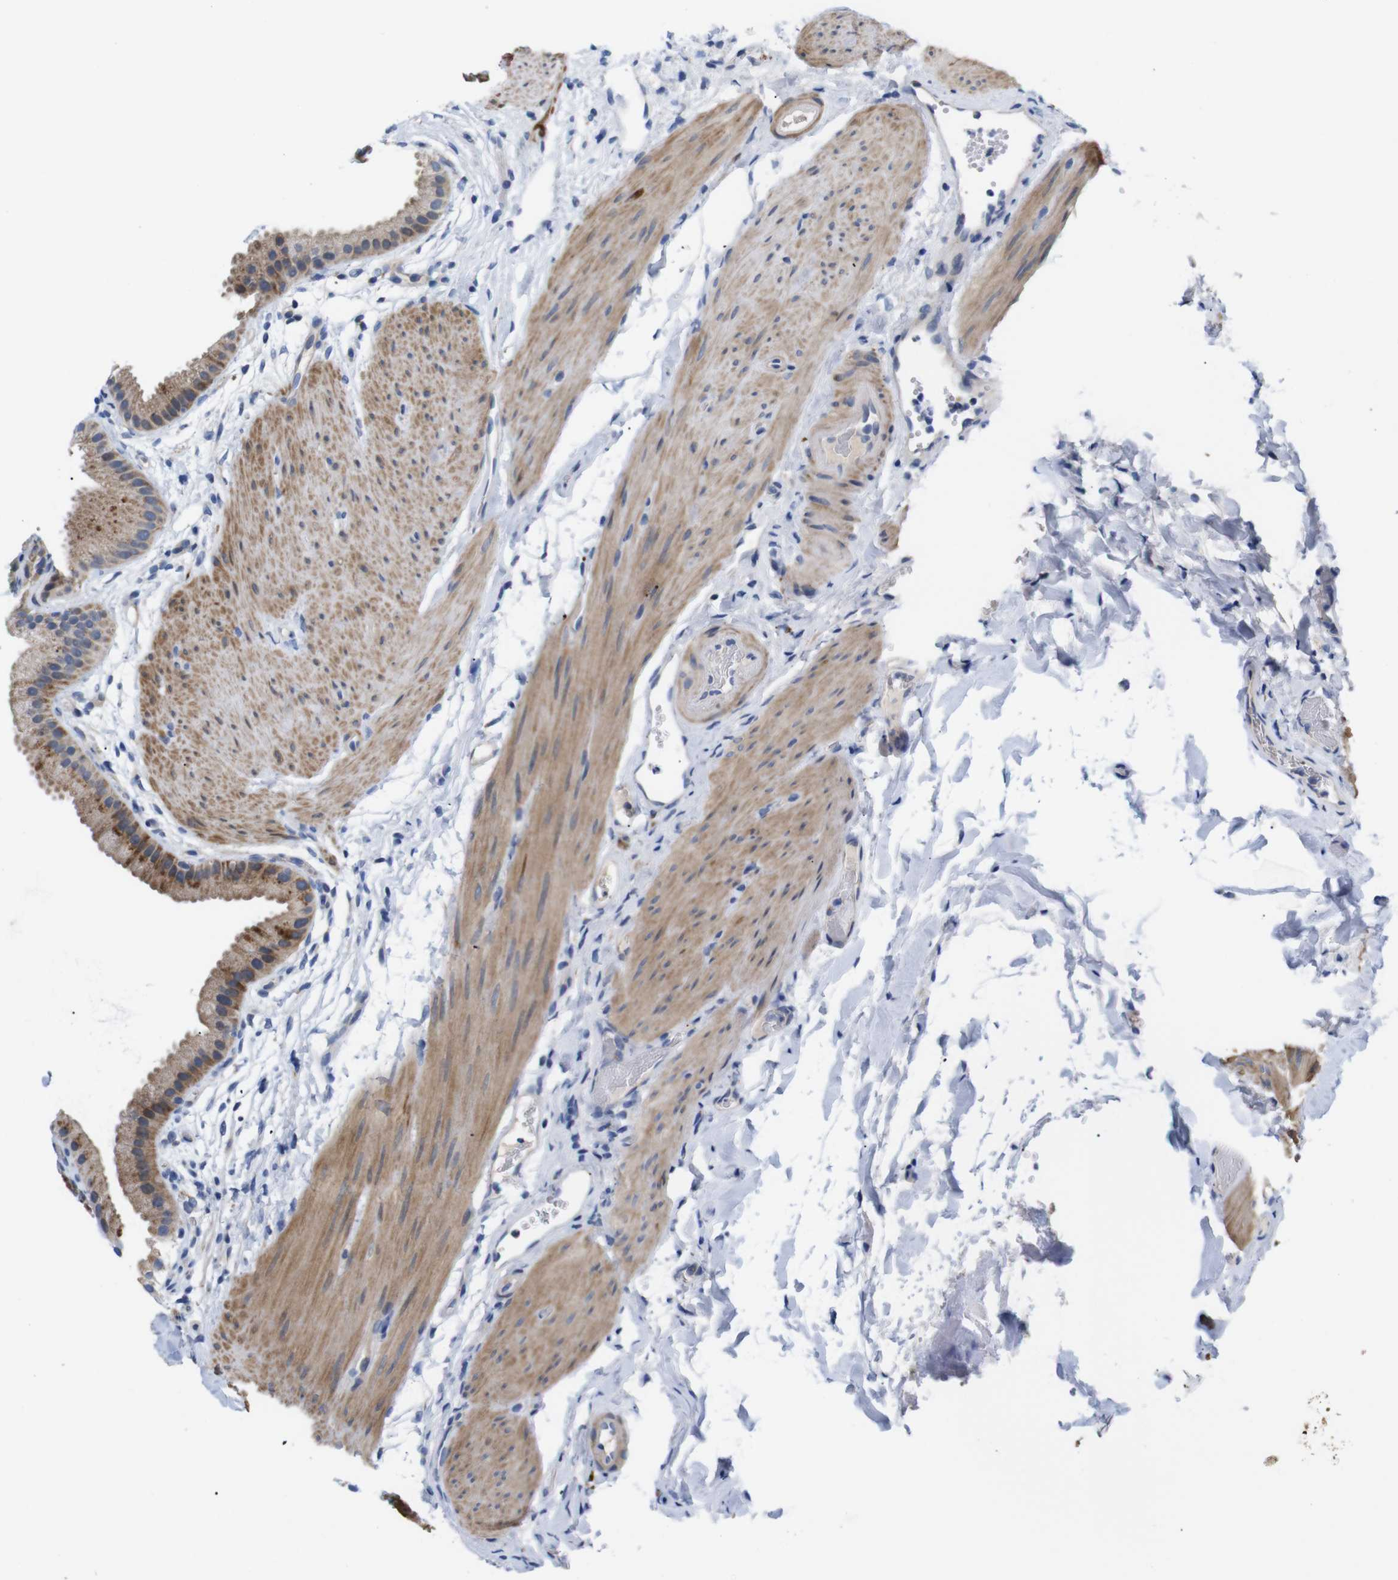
{"staining": {"intensity": "moderate", "quantity": ">75%", "location": "cytoplasmic/membranous"}, "tissue": "gallbladder", "cell_type": "Glandular cells", "image_type": "normal", "snomed": [{"axis": "morphology", "description": "Normal tissue, NOS"}, {"axis": "topography", "description": "Gallbladder"}], "caption": "Immunohistochemistry (DAB) staining of normal gallbladder demonstrates moderate cytoplasmic/membranous protein staining in about >75% of glandular cells. (DAB = brown stain, brightfield microscopy at high magnification).", "gene": "LRRC55", "patient": {"sex": "female", "age": 64}}